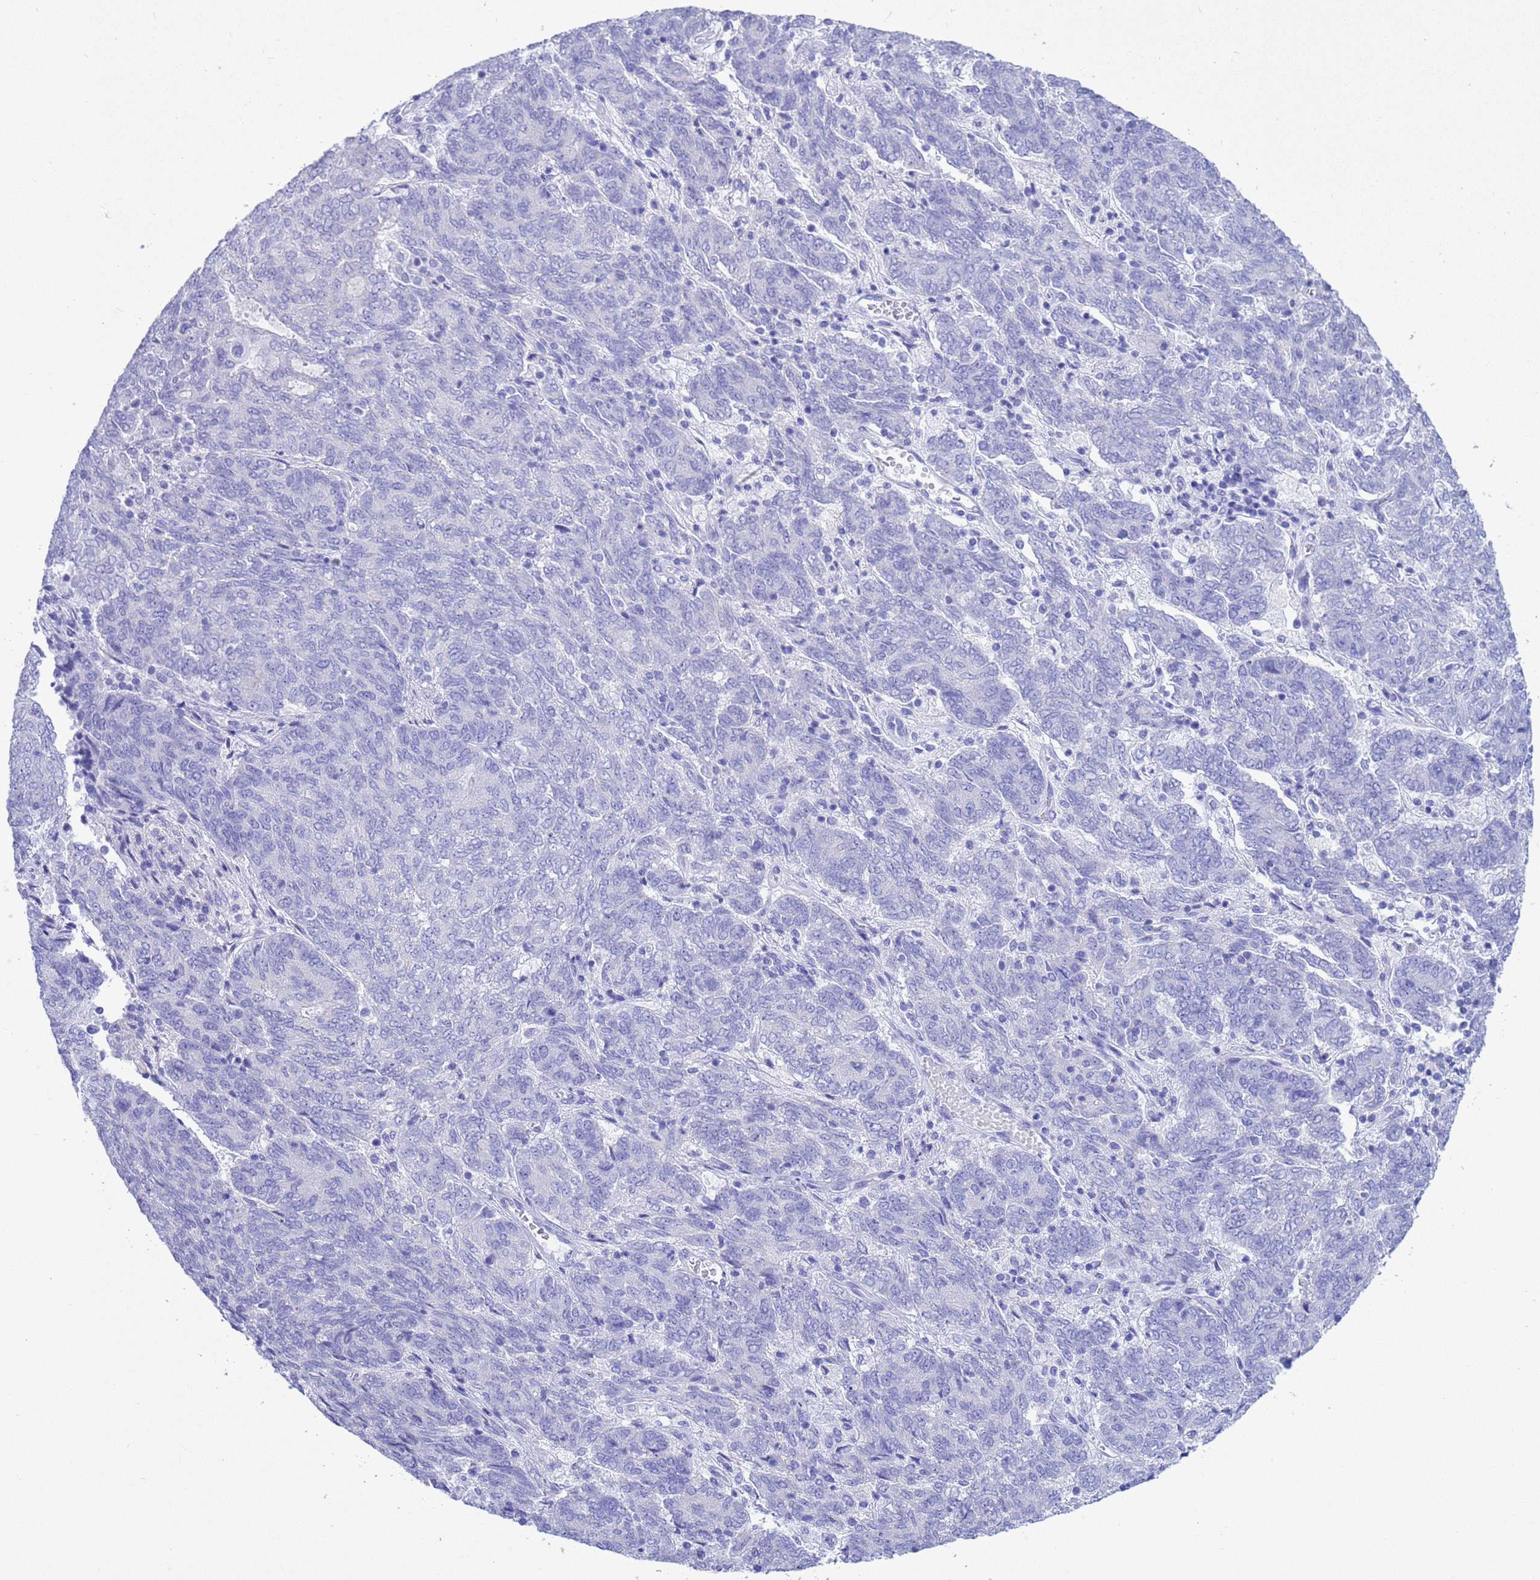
{"staining": {"intensity": "negative", "quantity": "none", "location": "none"}, "tissue": "endometrial cancer", "cell_type": "Tumor cells", "image_type": "cancer", "snomed": [{"axis": "morphology", "description": "Adenocarcinoma, NOS"}, {"axis": "topography", "description": "Endometrium"}], "caption": "This is a image of immunohistochemistry (IHC) staining of endometrial cancer, which shows no expression in tumor cells.", "gene": "GSTM1", "patient": {"sex": "female", "age": 80}}